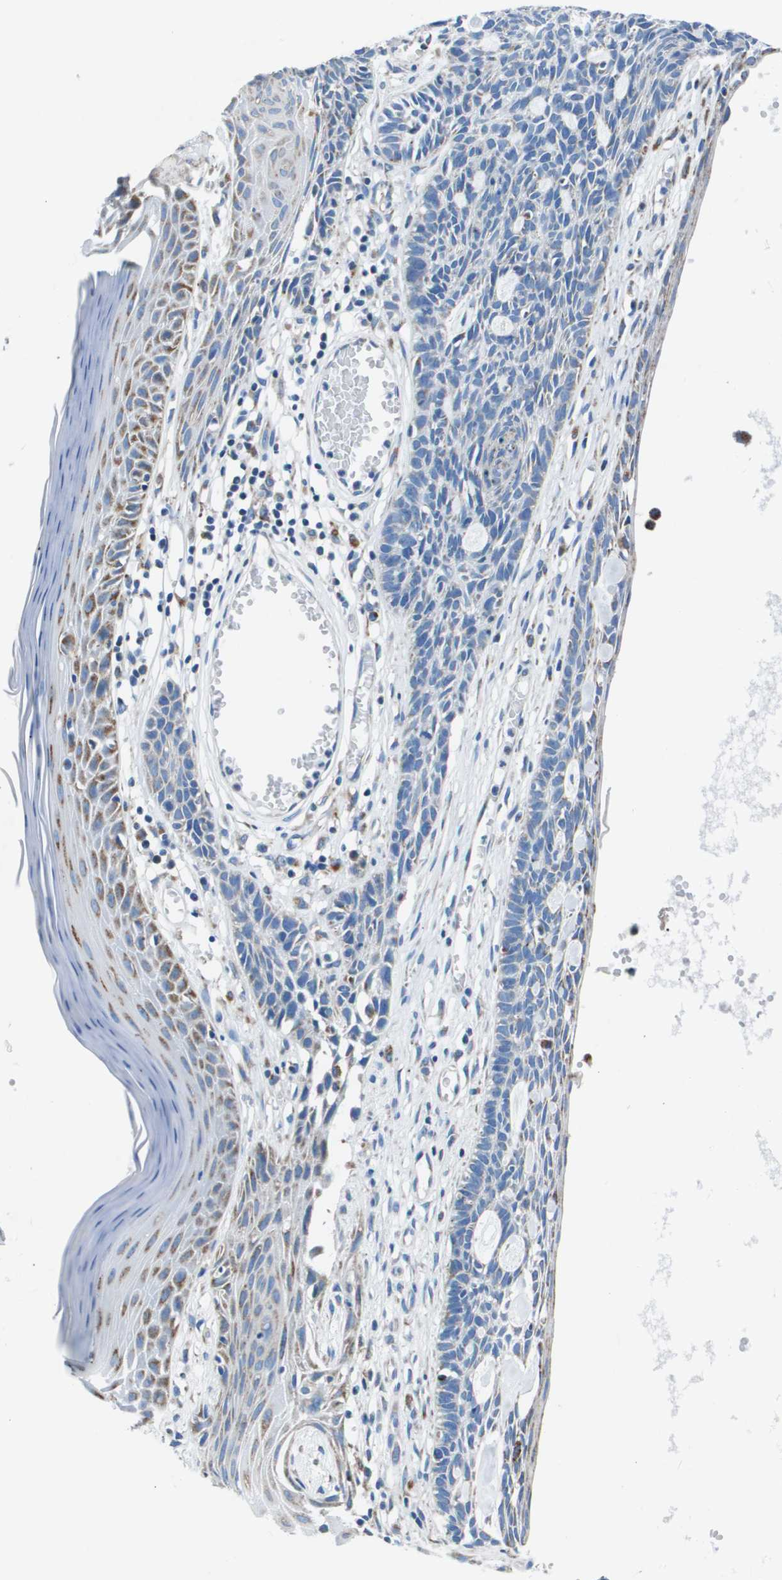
{"staining": {"intensity": "weak", "quantity": "<25%", "location": "cytoplasmic/membranous"}, "tissue": "skin cancer", "cell_type": "Tumor cells", "image_type": "cancer", "snomed": [{"axis": "morphology", "description": "Basal cell carcinoma"}, {"axis": "topography", "description": "Skin"}], "caption": "Tumor cells are negative for brown protein staining in skin cancer. The staining was performed using DAB to visualize the protein expression in brown, while the nuclei were stained in blue with hematoxylin (Magnification: 20x).", "gene": "ZDHHC3", "patient": {"sex": "male", "age": 67}}